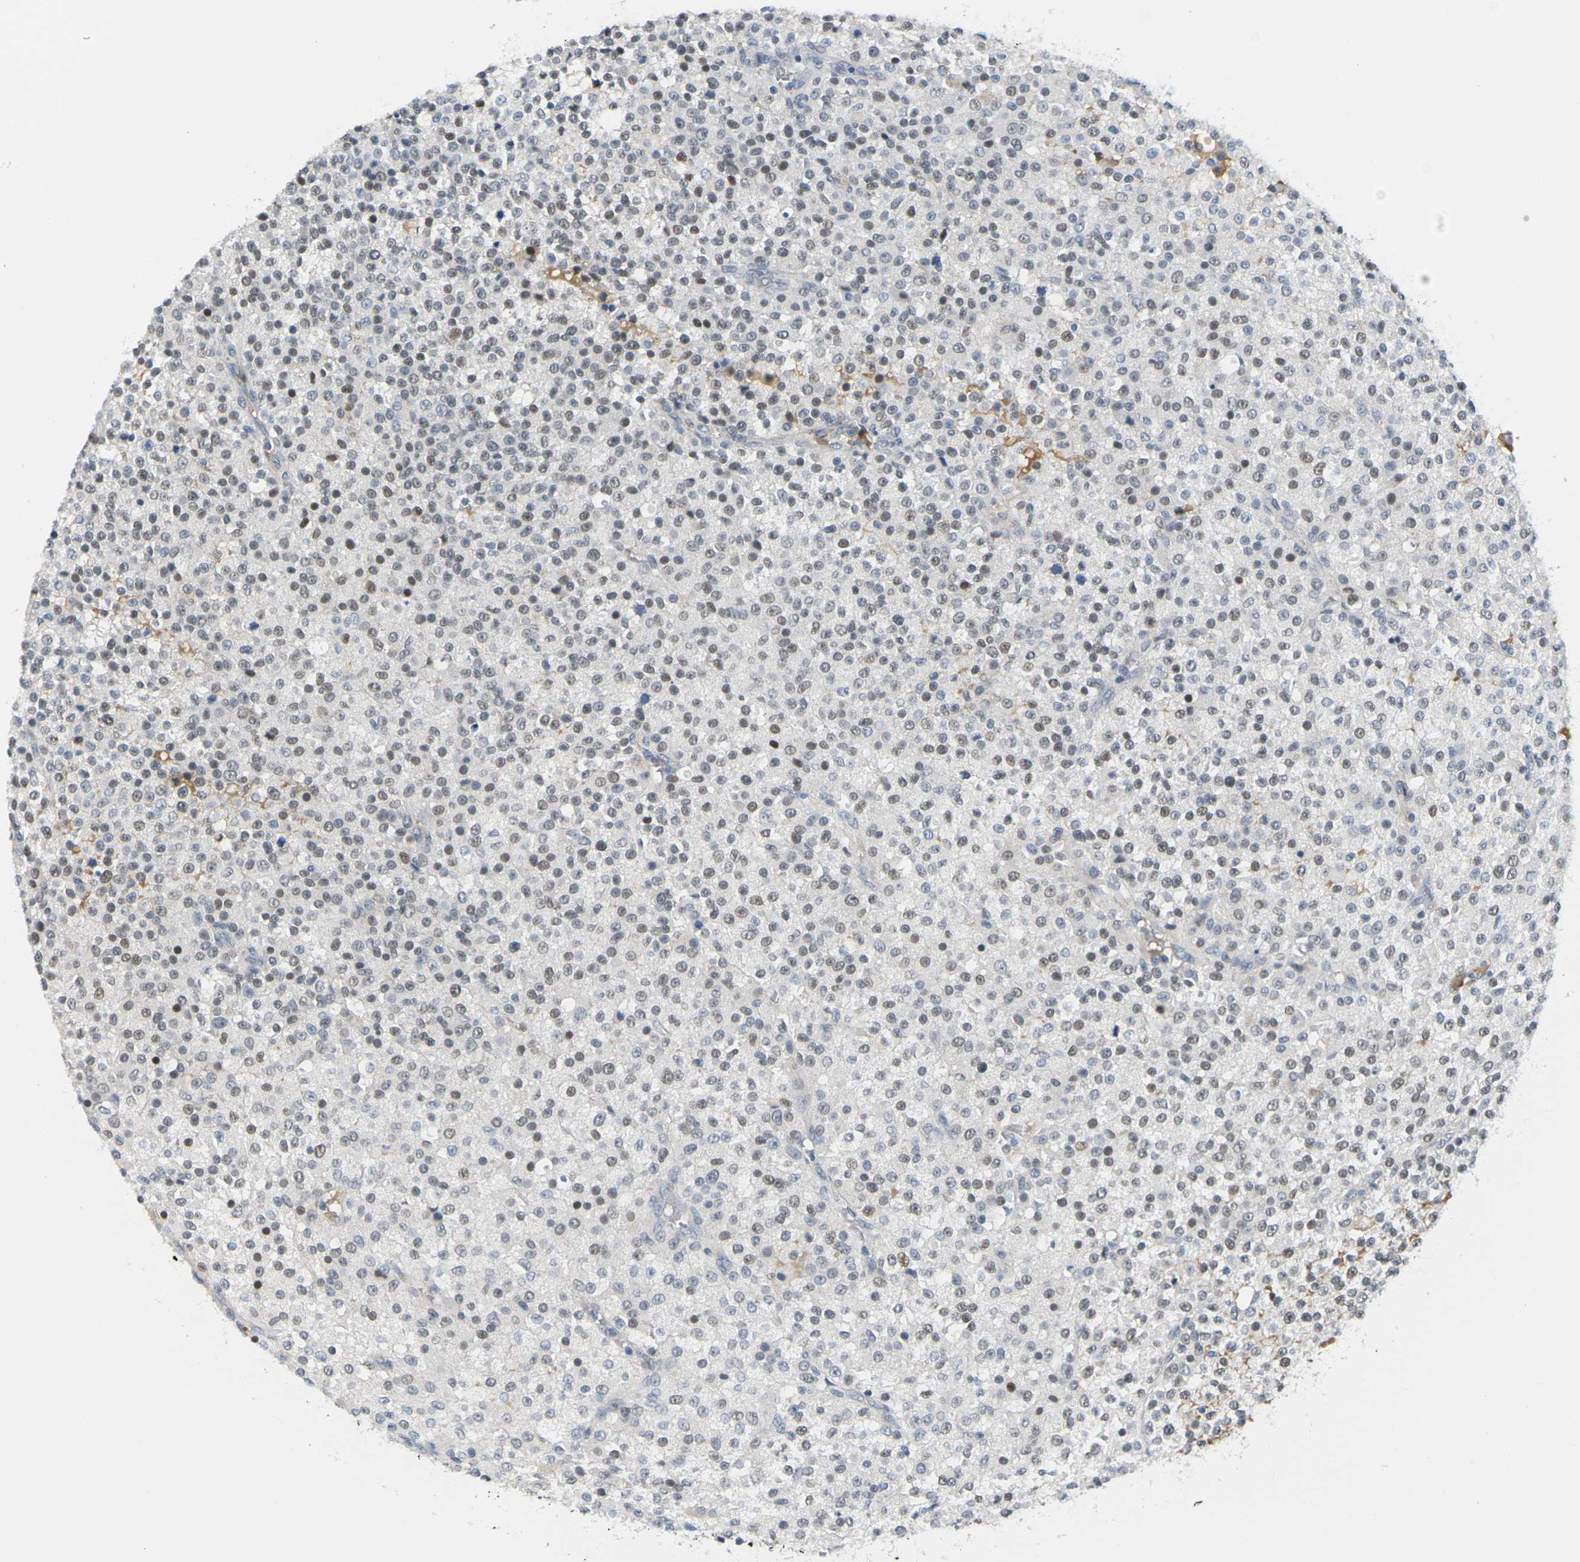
{"staining": {"intensity": "moderate", "quantity": "25%-75%", "location": "nuclear"}, "tissue": "testis cancer", "cell_type": "Tumor cells", "image_type": "cancer", "snomed": [{"axis": "morphology", "description": "Seminoma, NOS"}, {"axis": "topography", "description": "Testis"}], "caption": "Testis seminoma stained with immunohistochemistry (IHC) displays moderate nuclear positivity in about 25%-75% of tumor cells. Nuclei are stained in blue.", "gene": "PKP2", "patient": {"sex": "male", "age": 59}}